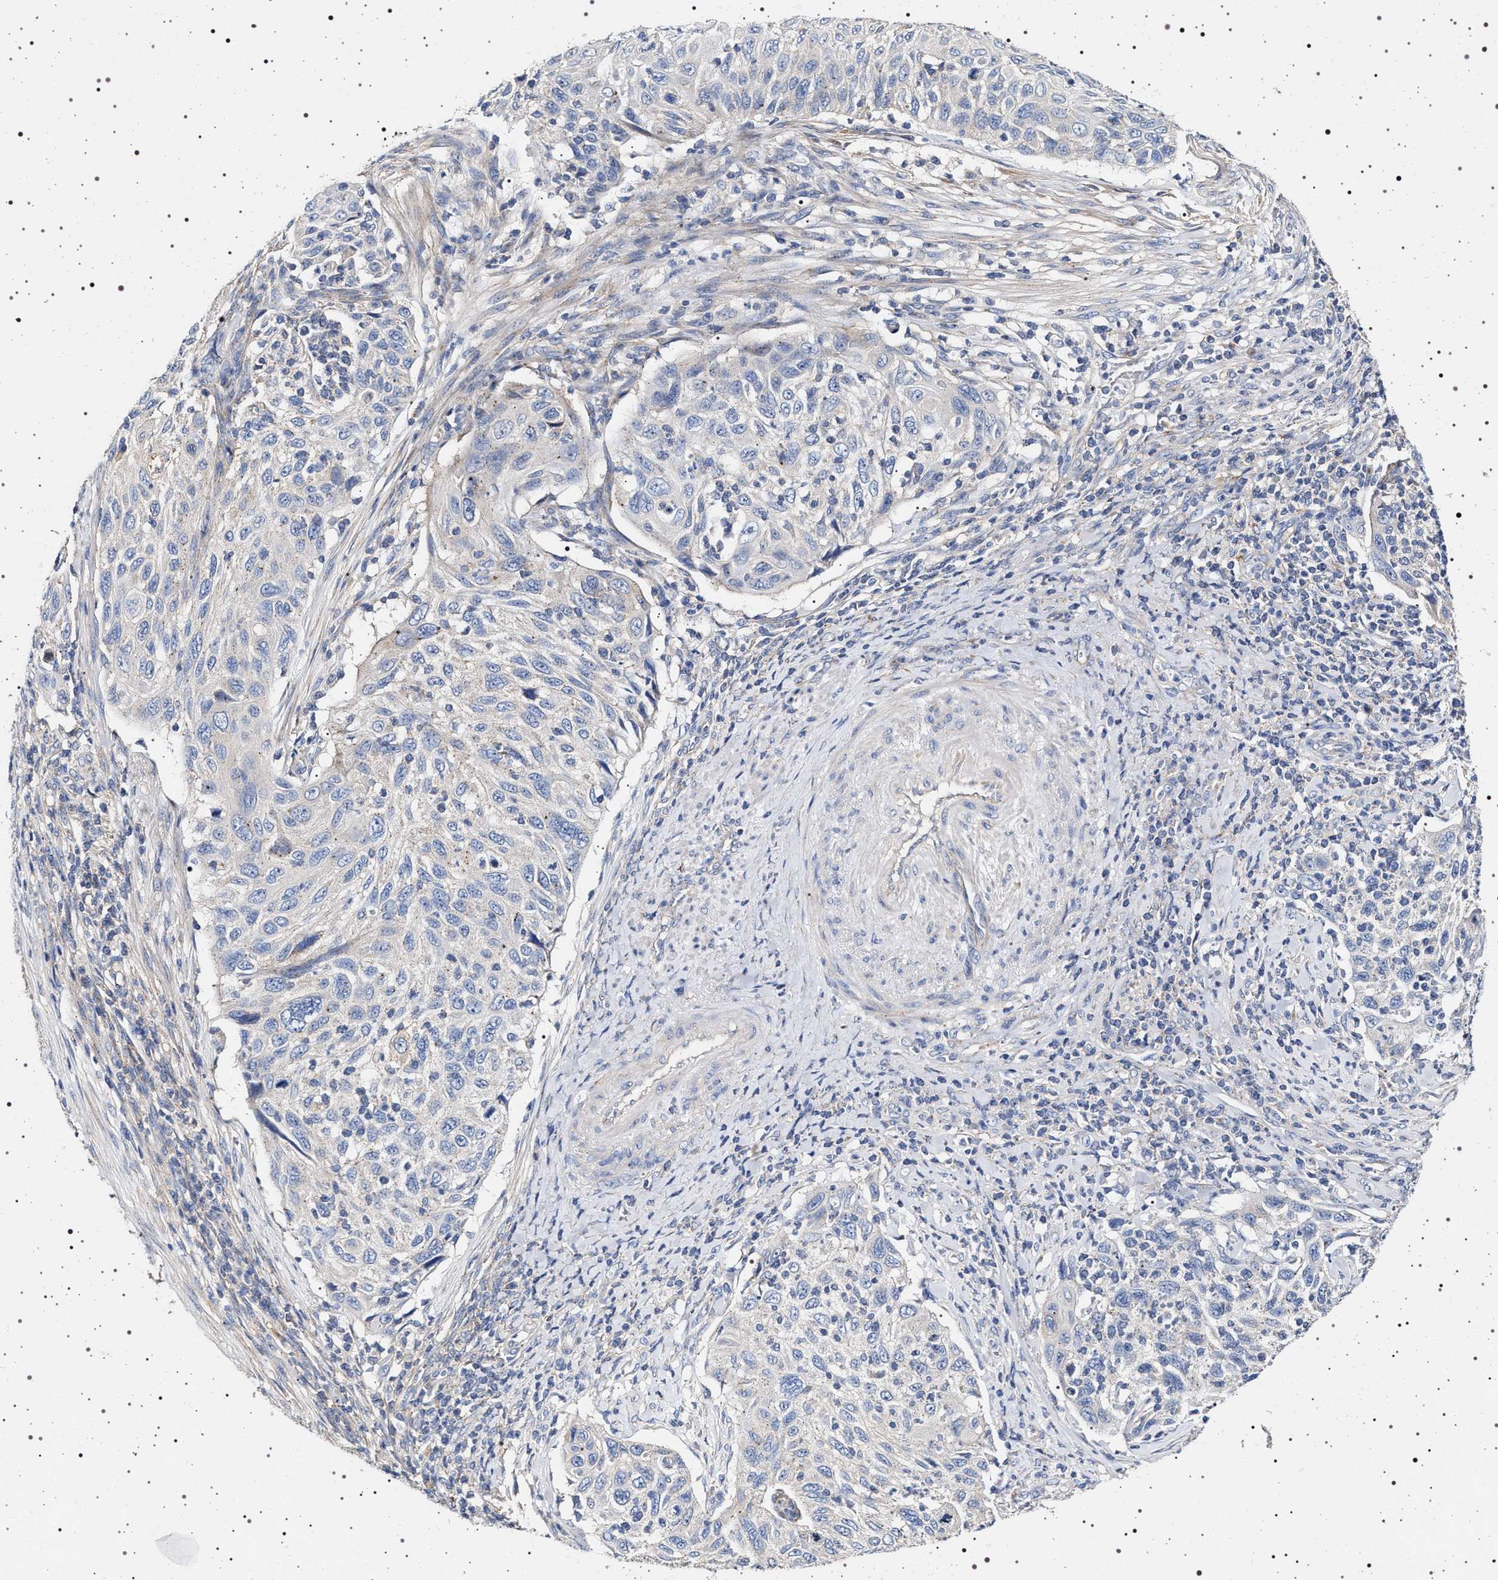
{"staining": {"intensity": "negative", "quantity": "none", "location": "none"}, "tissue": "cervical cancer", "cell_type": "Tumor cells", "image_type": "cancer", "snomed": [{"axis": "morphology", "description": "Squamous cell carcinoma, NOS"}, {"axis": "topography", "description": "Cervix"}], "caption": "Immunohistochemistry of squamous cell carcinoma (cervical) demonstrates no staining in tumor cells.", "gene": "NAALADL2", "patient": {"sex": "female", "age": 70}}